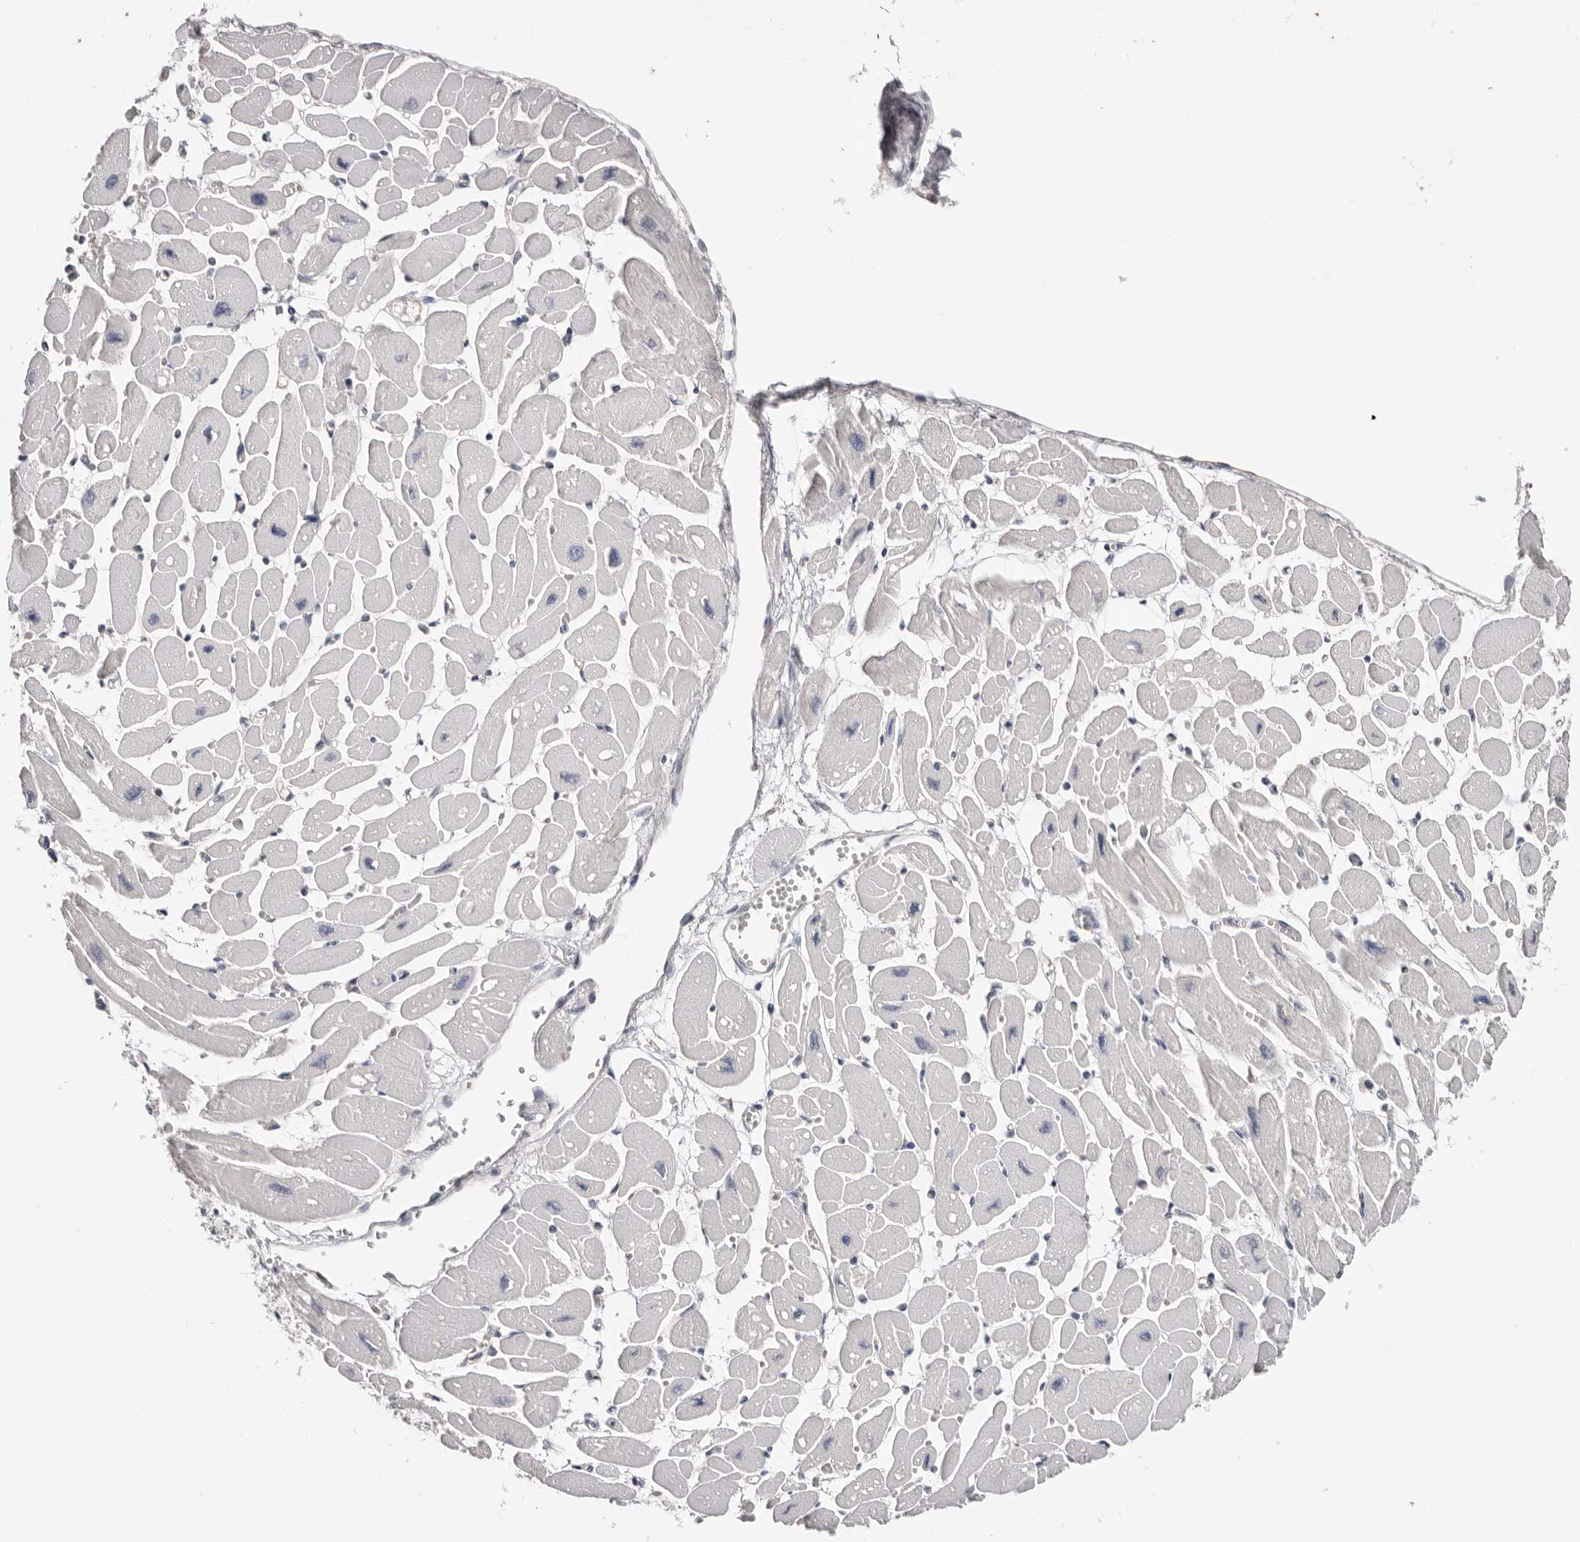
{"staining": {"intensity": "negative", "quantity": "none", "location": "none"}, "tissue": "heart muscle", "cell_type": "Cardiomyocytes", "image_type": "normal", "snomed": [{"axis": "morphology", "description": "Normal tissue, NOS"}, {"axis": "topography", "description": "Heart"}], "caption": "A high-resolution image shows immunohistochemistry (IHC) staining of unremarkable heart muscle, which displays no significant staining in cardiomyocytes.", "gene": "S100A14", "patient": {"sex": "female", "age": 54}}